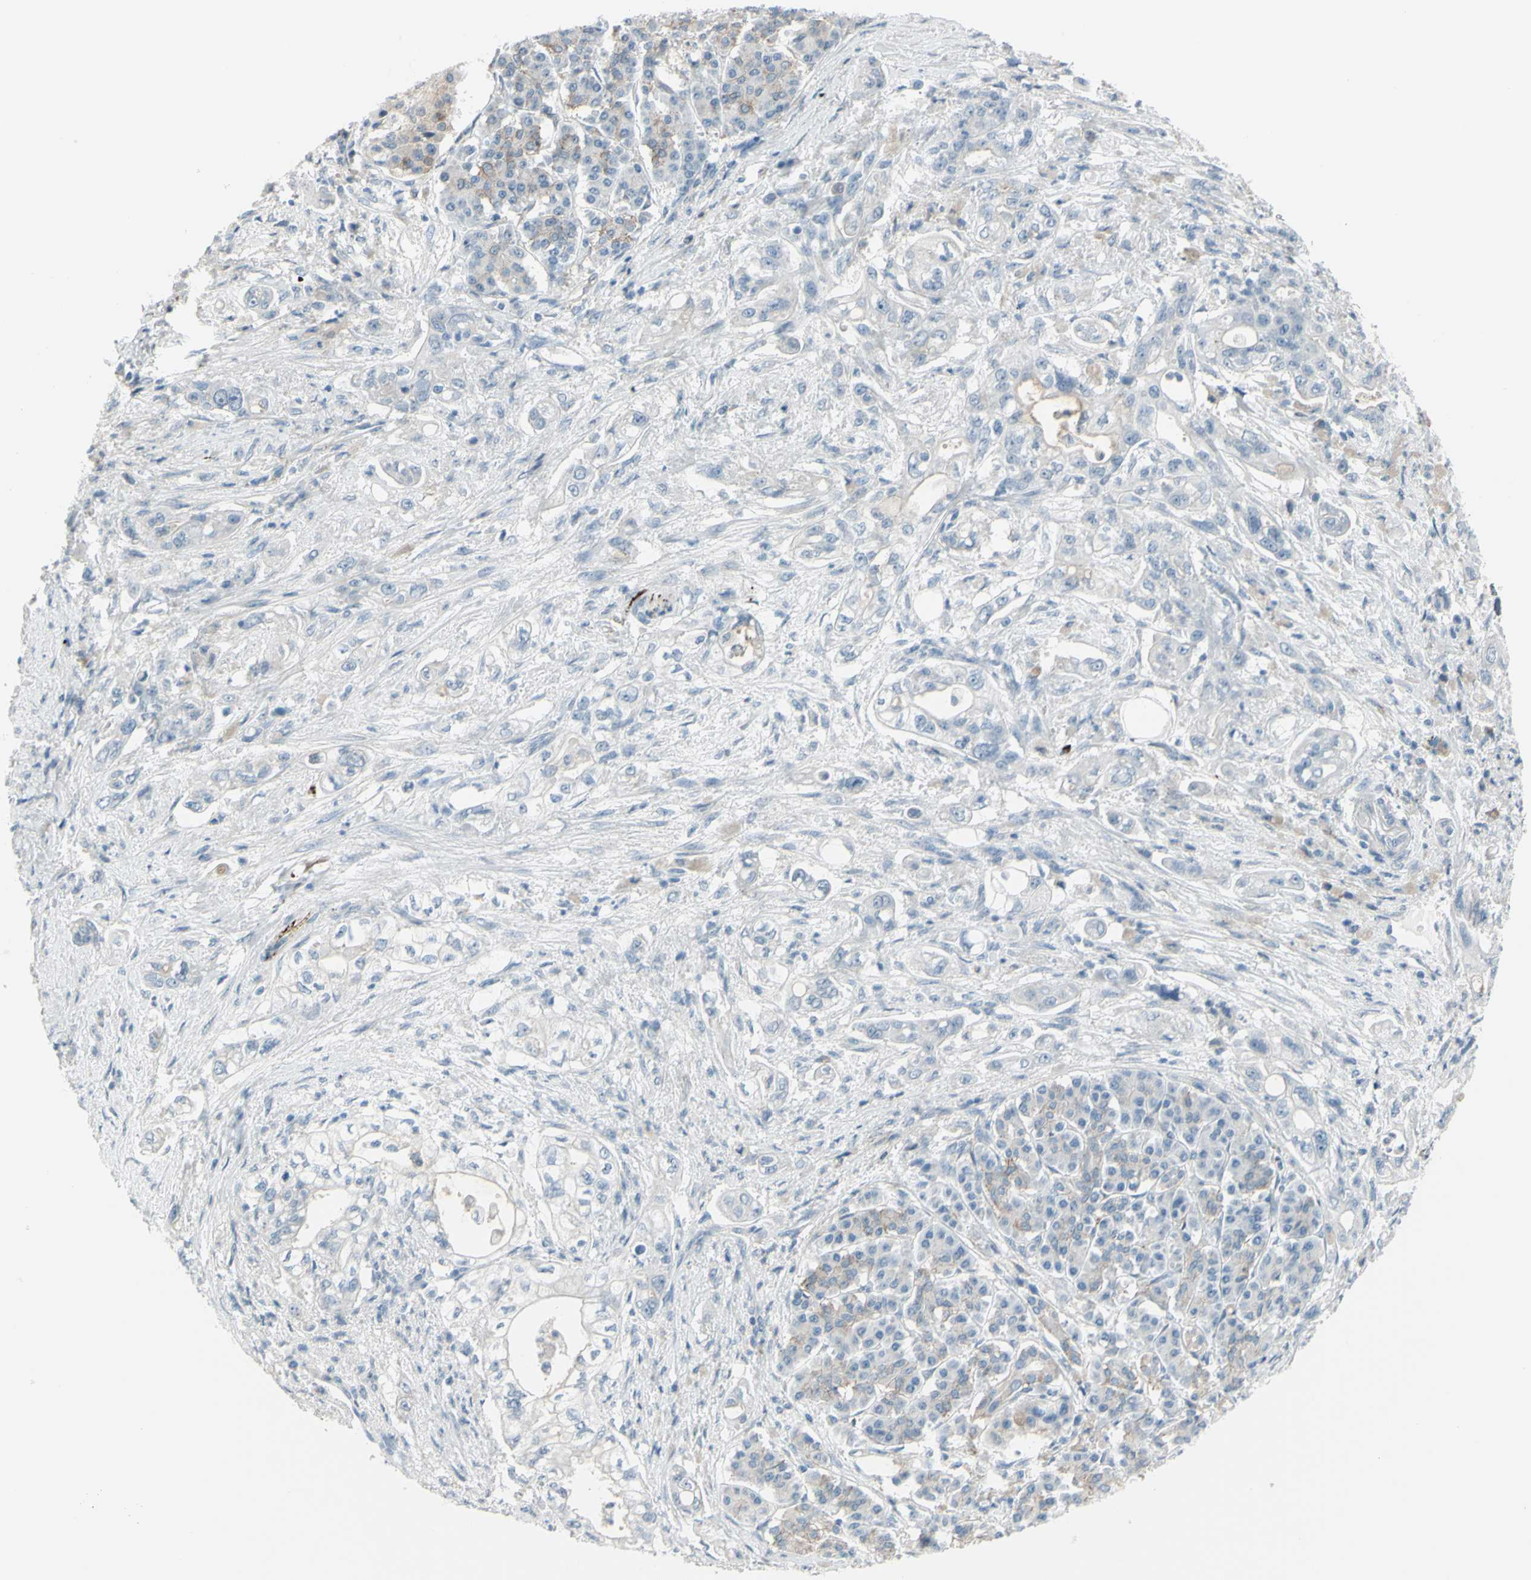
{"staining": {"intensity": "weak", "quantity": "<25%", "location": "cytoplasmic/membranous"}, "tissue": "pancreatic cancer", "cell_type": "Tumor cells", "image_type": "cancer", "snomed": [{"axis": "morphology", "description": "Normal tissue, NOS"}, {"axis": "topography", "description": "Pancreas"}], "caption": "The immunohistochemistry (IHC) image has no significant staining in tumor cells of pancreatic cancer tissue.", "gene": "GPR34", "patient": {"sex": "male", "age": 42}}